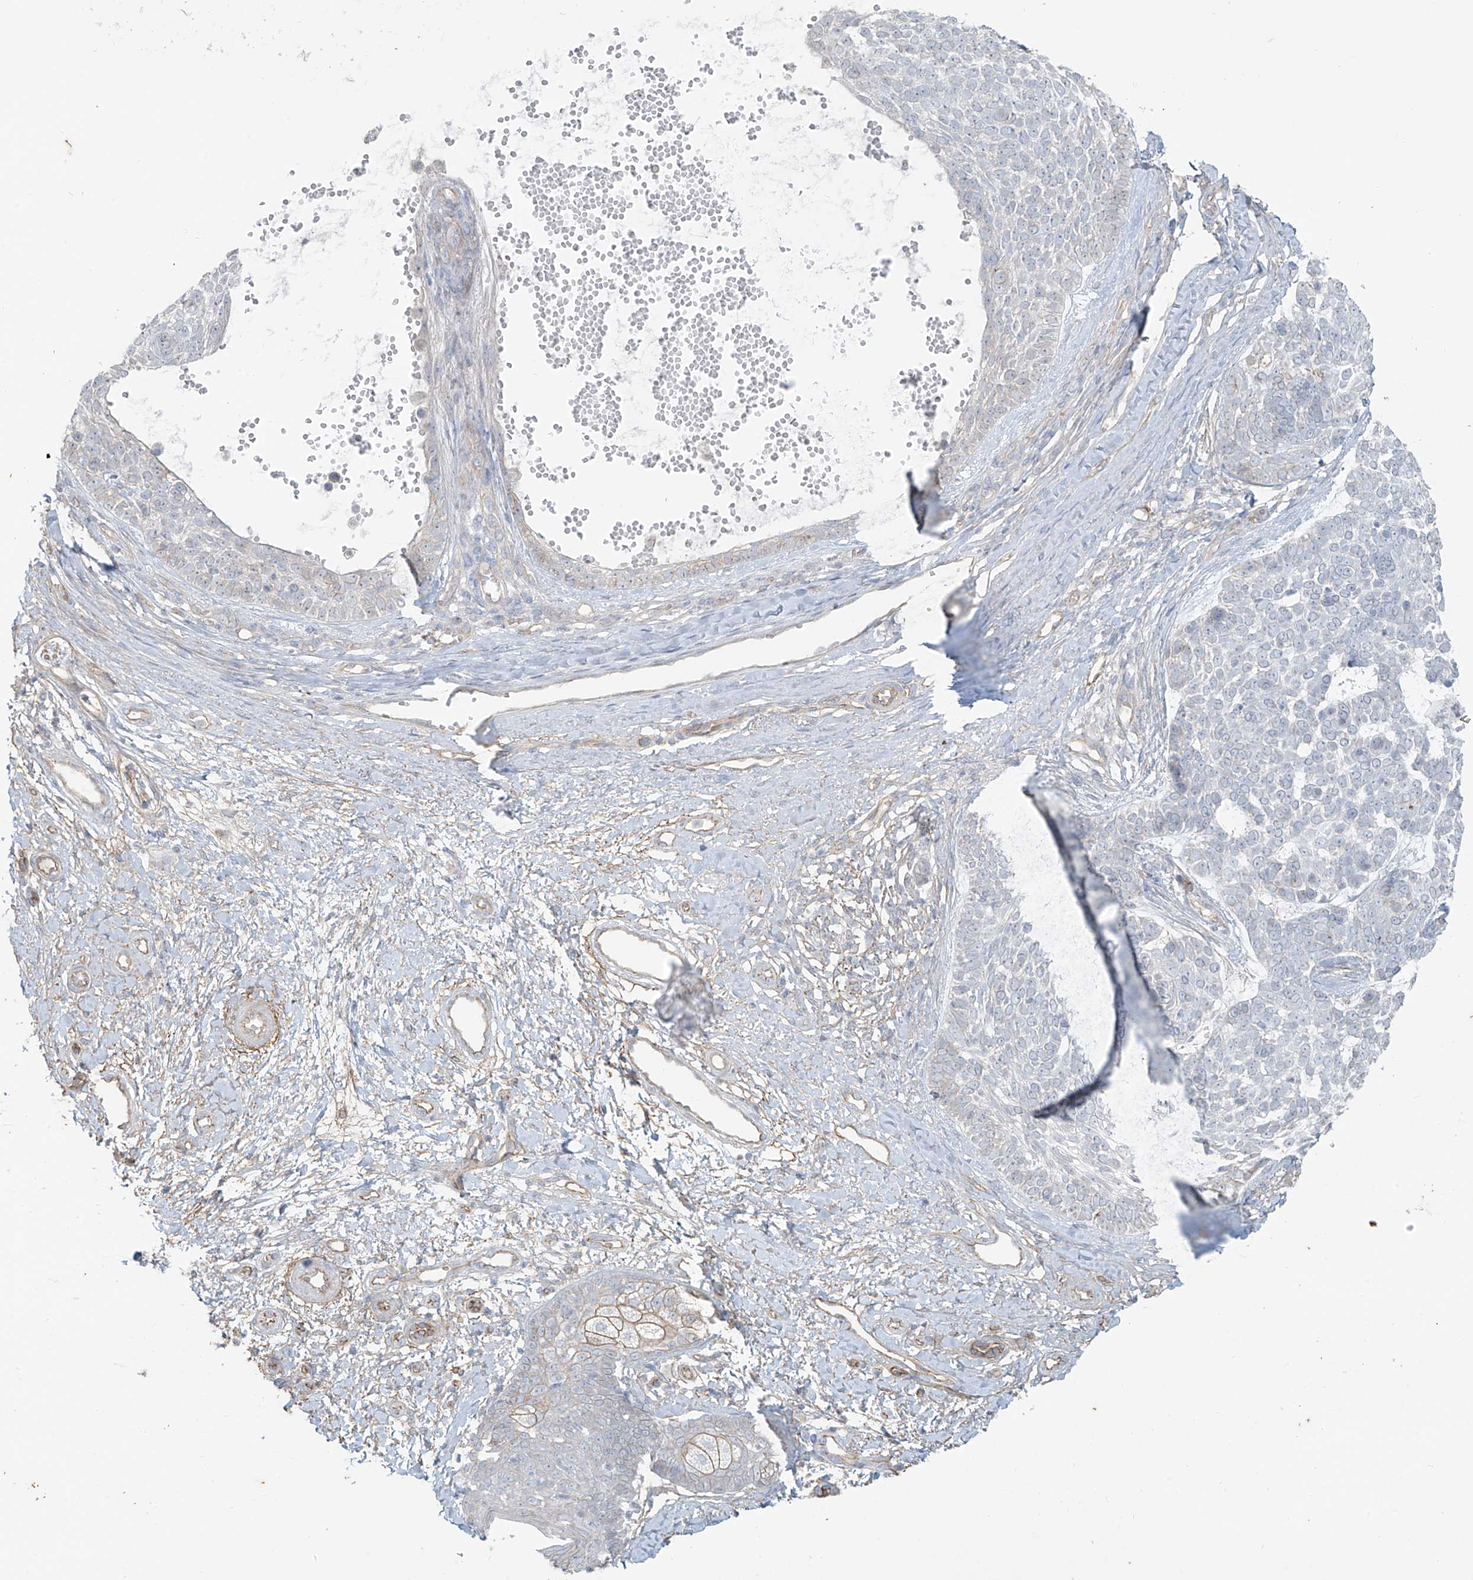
{"staining": {"intensity": "negative", "quantity": "none", "location": "none"}, "tissue": "skin cancer", "cell_type": "Tumor cells", "image_type": "cancer", "snomed": [{"axis": "morphology", "description": "Basal cell carcinoma"}, {"axis": "topography", "description": "Skin"}], "caption": "A high-resolution photomicrograph shows immunohistochemistry (IHC) staining of skin cancer, which exhibits no significant positivity in tumor cells.", "gene": "TUBE1", "patient": {"sex": "female", "age": 81}}